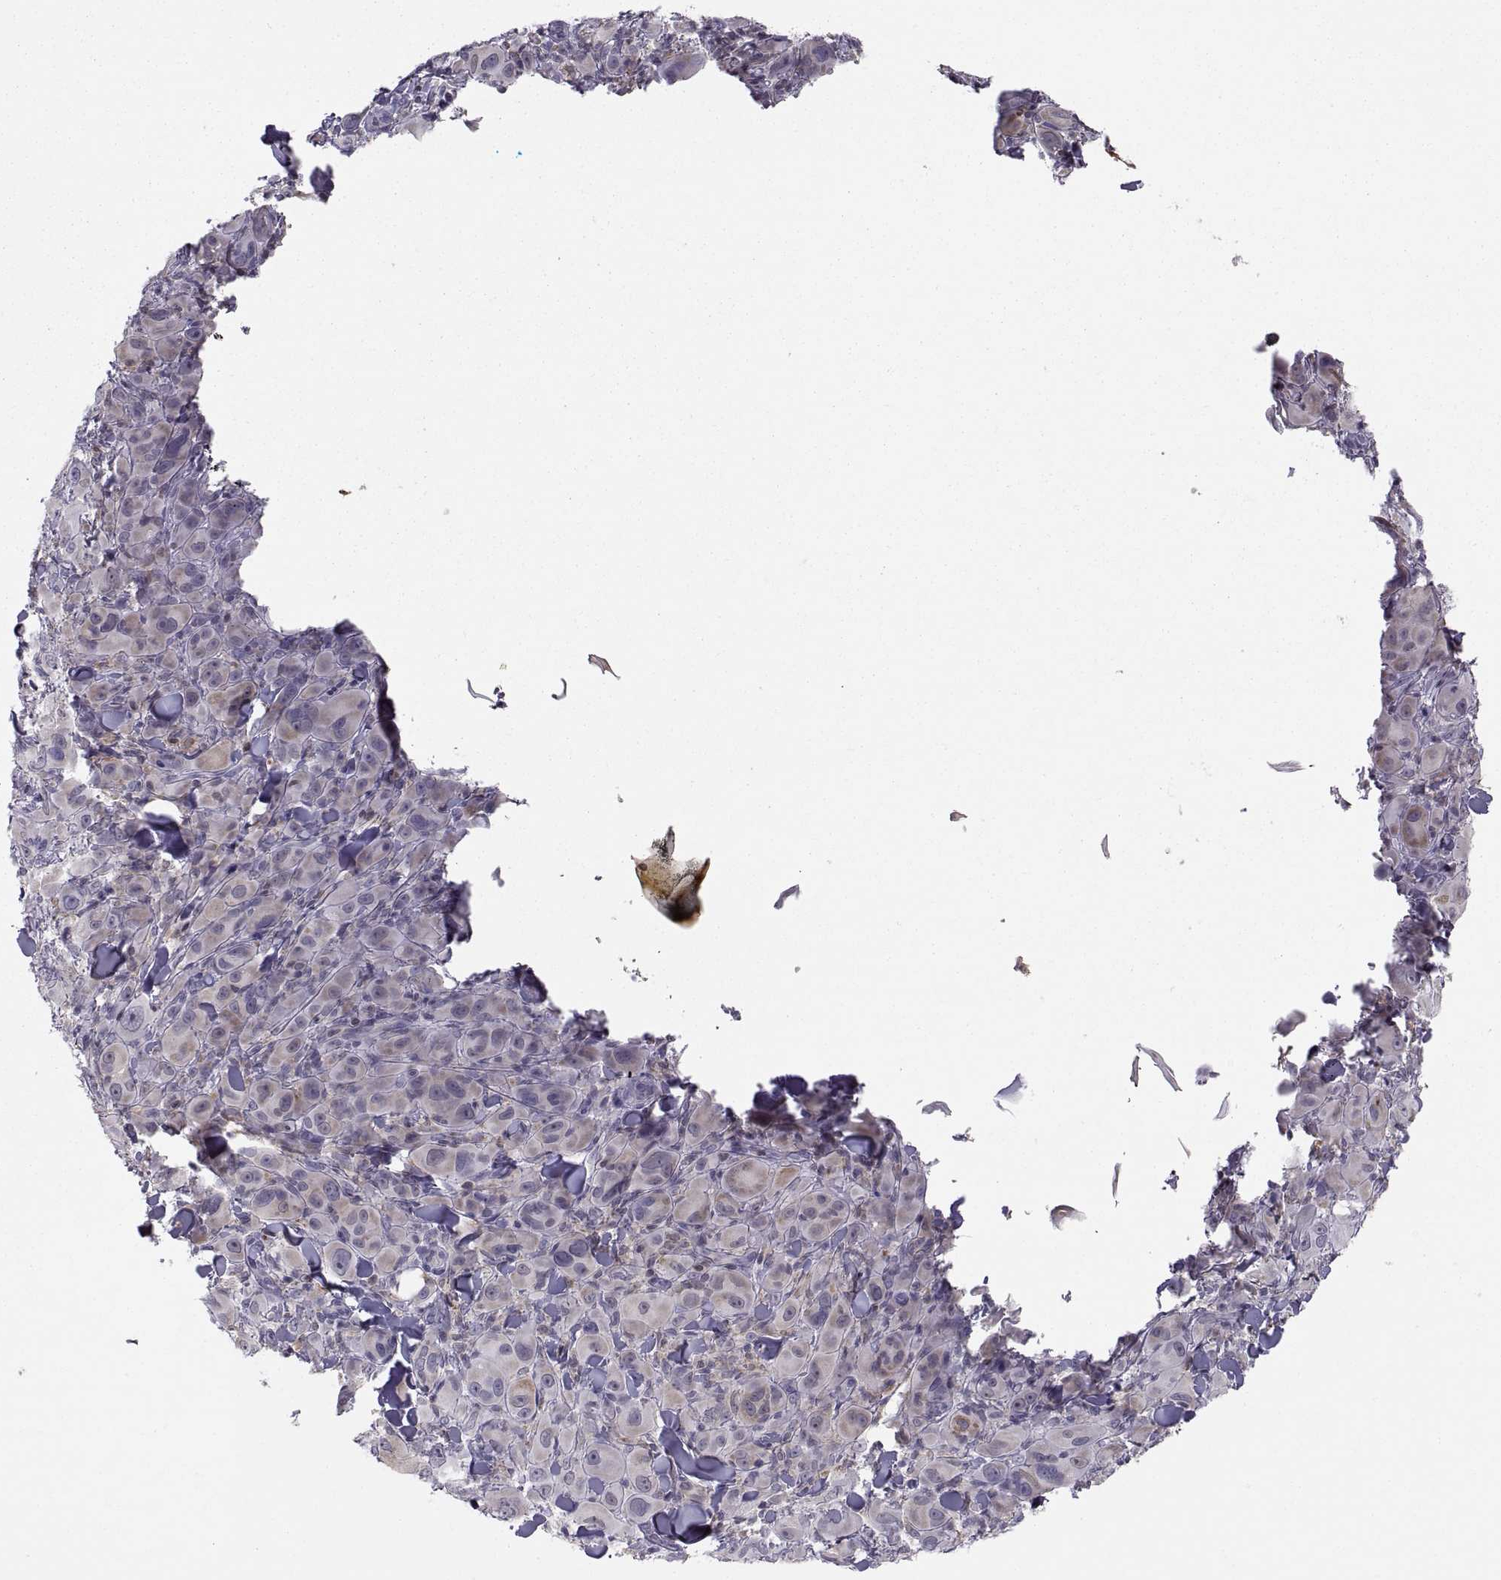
{"staining": {"intensity": "negative", "quantity": "none", "location": "none"}, "tissue": "melanoma", "cell_type": "Tumor cells", "image_type": "cancer", "snomed": [{"axis": "morphology", "description": "Malignant melanoma, NOS"}, {"axis": "topography", "description": "Skin"}], "caption": "Malignant melanoma stained for a protein using immunohistochemistry reveals no positivity tumor cells.", "gene": "ERO1A", "patient": {"sex": "female", "age": 87}}